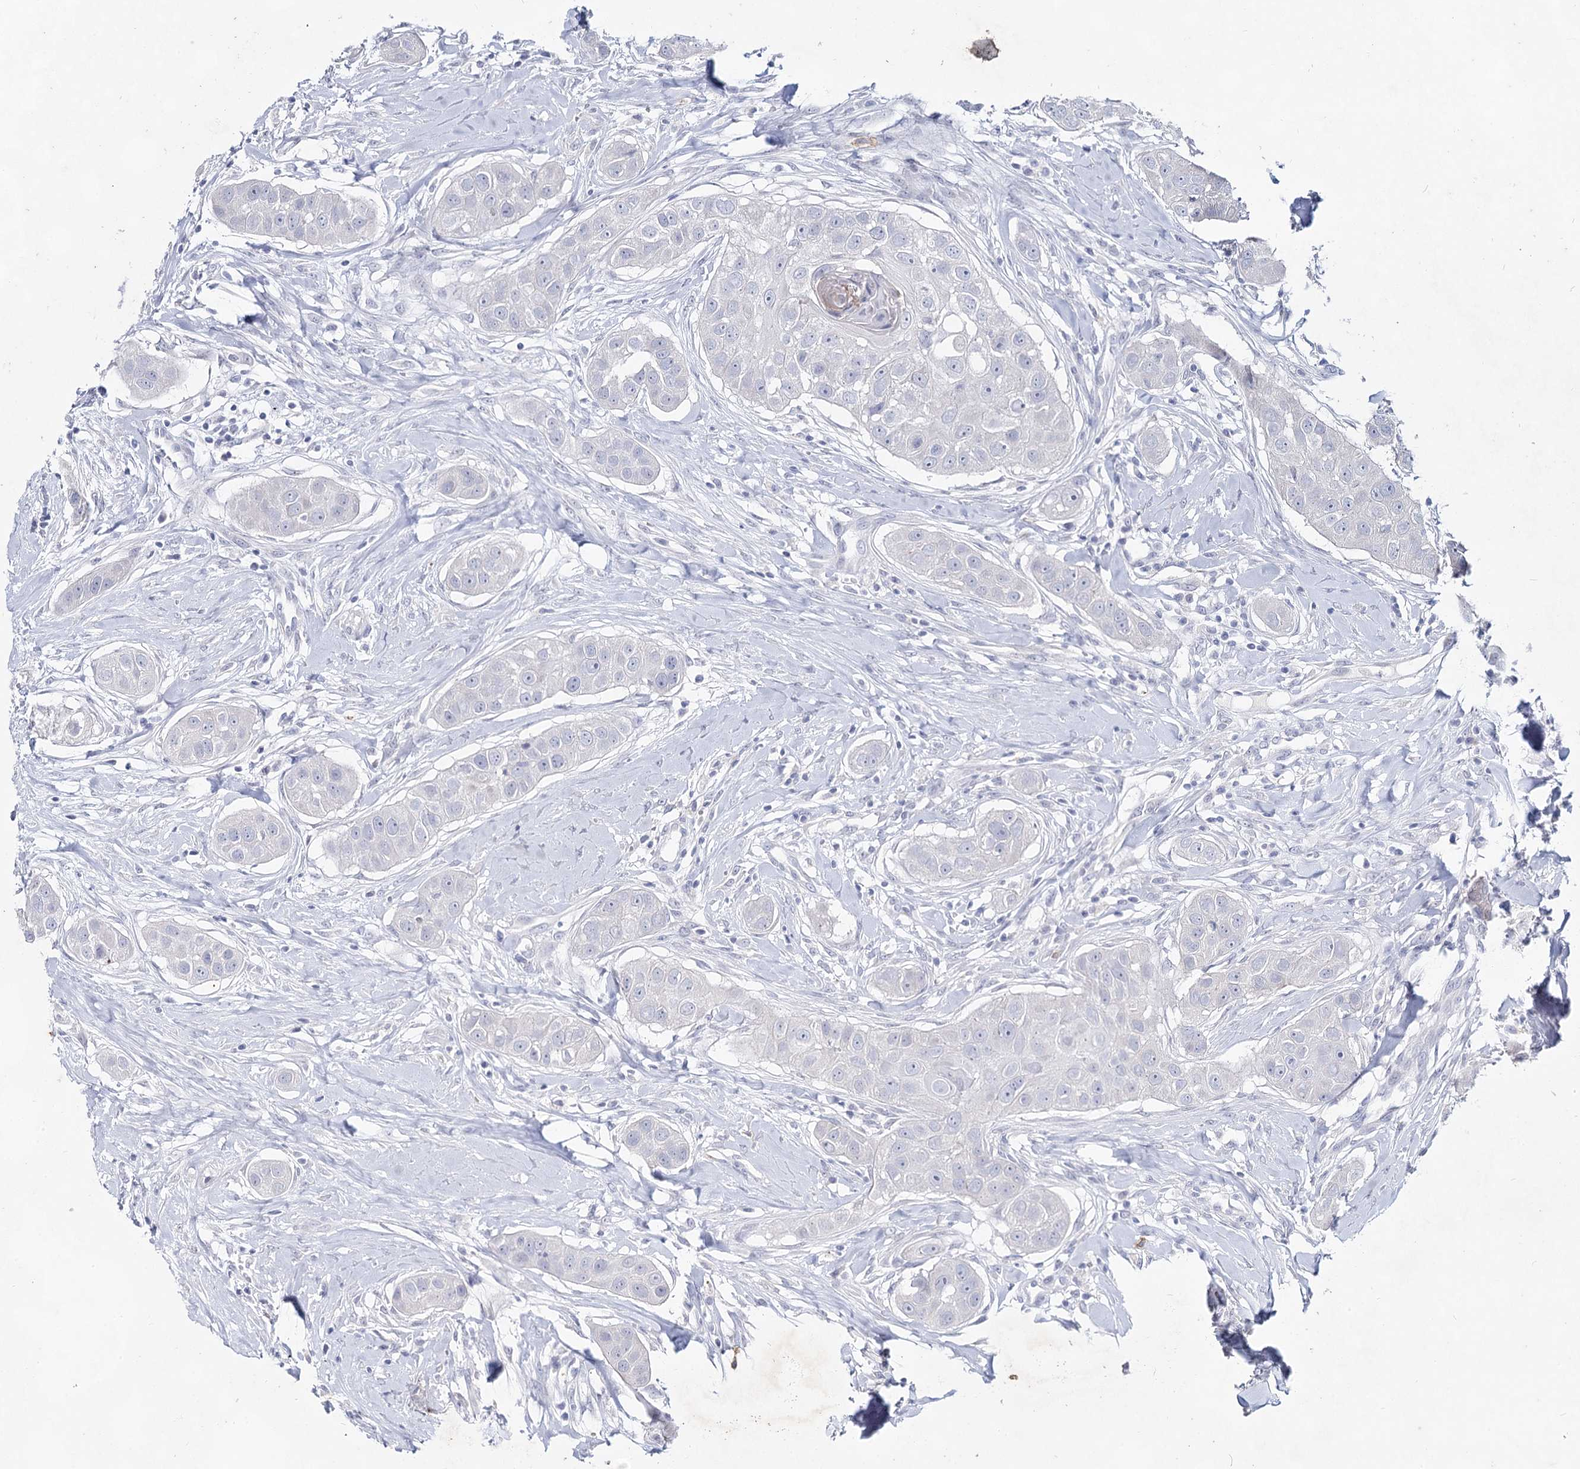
{"staining": {"intensity": "negative", "quantity": "none", "location": "none"}, "tissue": "head and neck cancer", "cell_type": "Tumor cells", "image_type": "cancer", "snomed": [{"axis": "morphology", "description": "Normal tissue, NOS"}, {"axis": "morphology", "description": "Squamous cell carcinoma, NOS"}, {"axis": "topography", "description": "Skeletal muscle"}, {"axis": "topography", "description": "Head-Neck"}], "caption": "Immunohistochemistry (IHC) of head and neck squamous cell carcinoma exhibits no expression in tumor cells.", "gene": "CCDC73", "patient": {"sex": "male", "age": 51}}